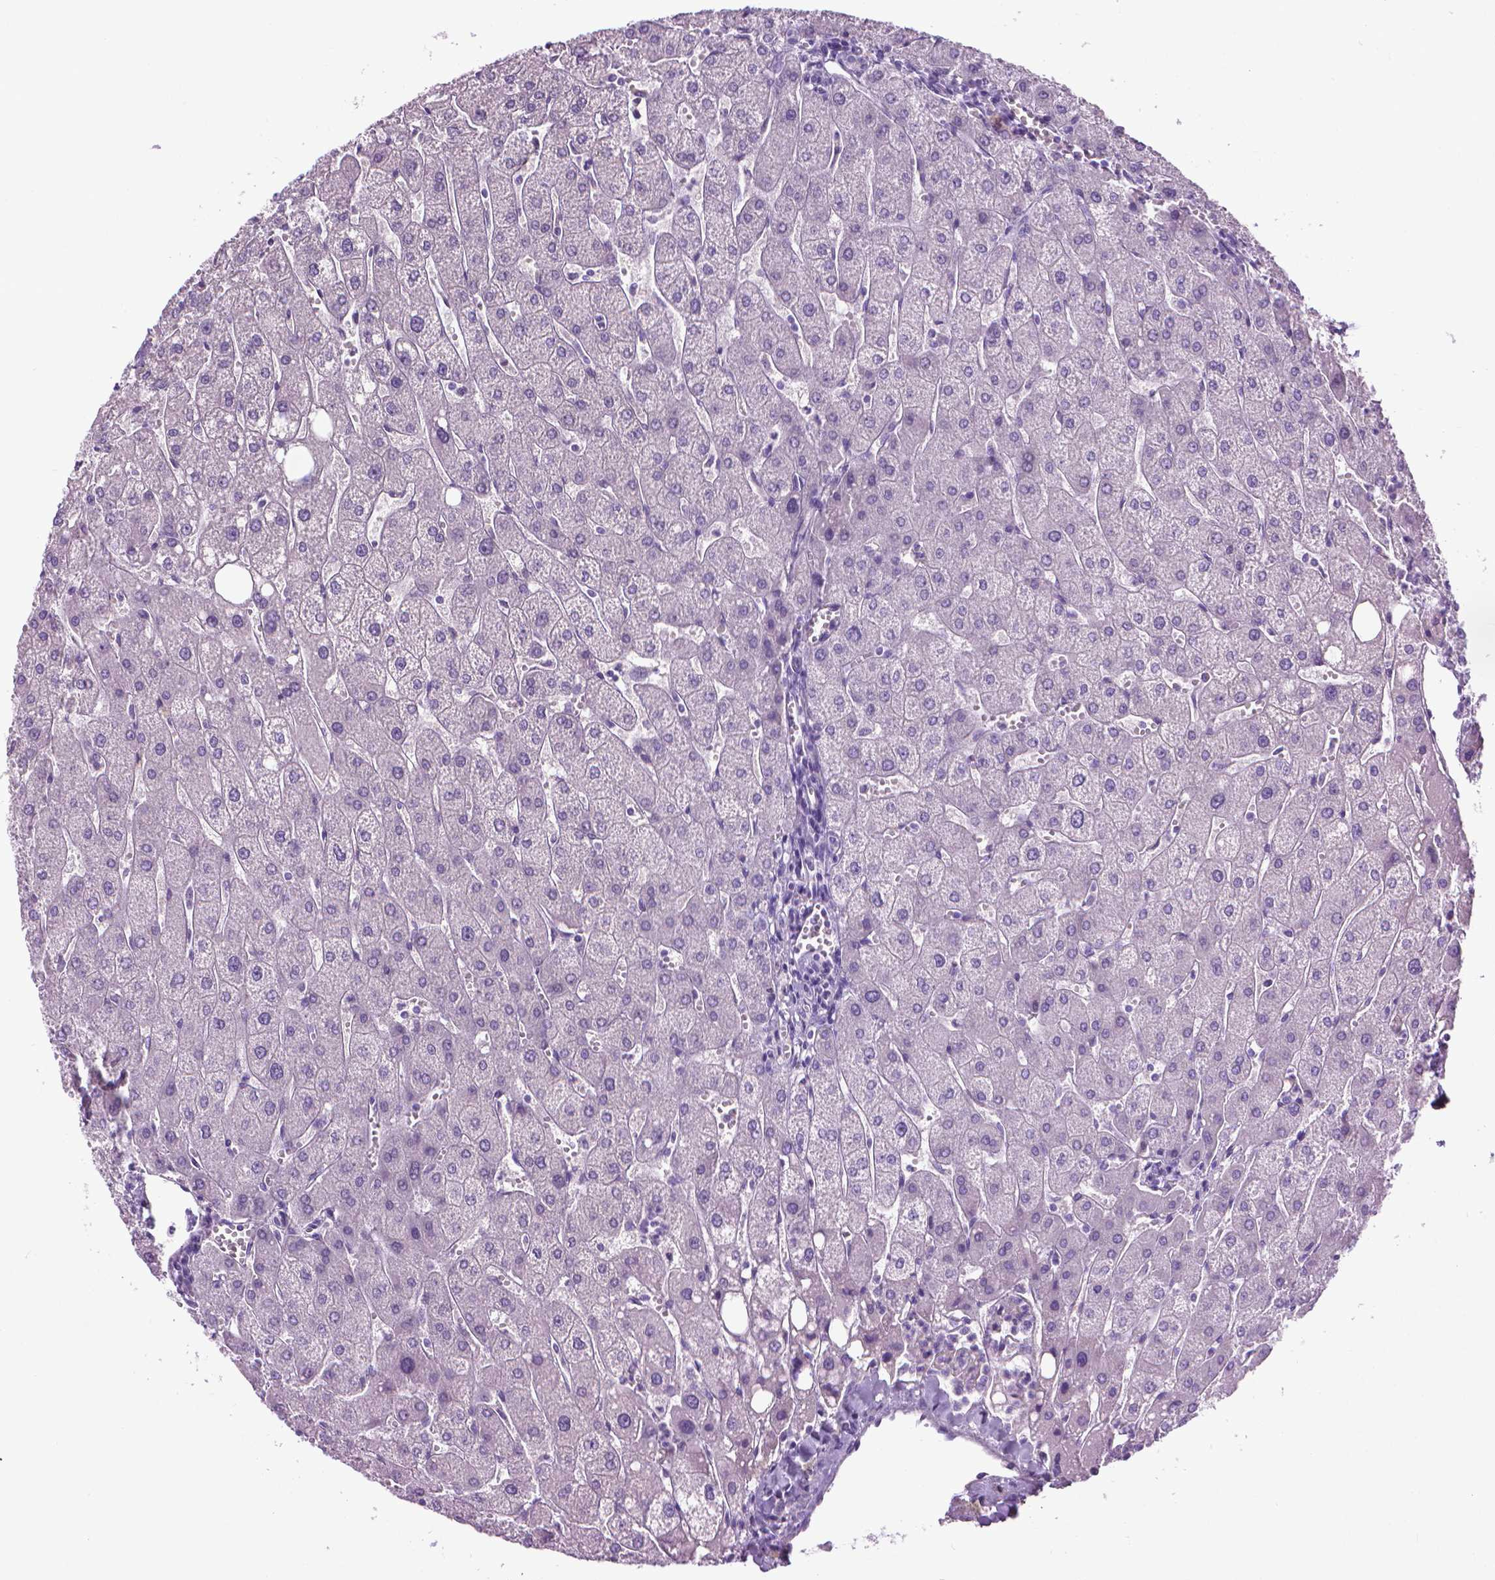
{"staining": {"intensity": "negative", "quantity": "none", "location": "none"}, "tissue": "liver", "cell_type": "Cholangiocytes", "image_type": "normal", "snomed": [{"axis": "morphology", "description": "Normal tissue, NOS"}, {"axis": "topography", "description": "Liver"}], "caption": "IHC of benign human liver demonstrates no staining in cholangiocytes.", "gene": "DNAI7", "patient": {"sex": "male", "age": 67}}